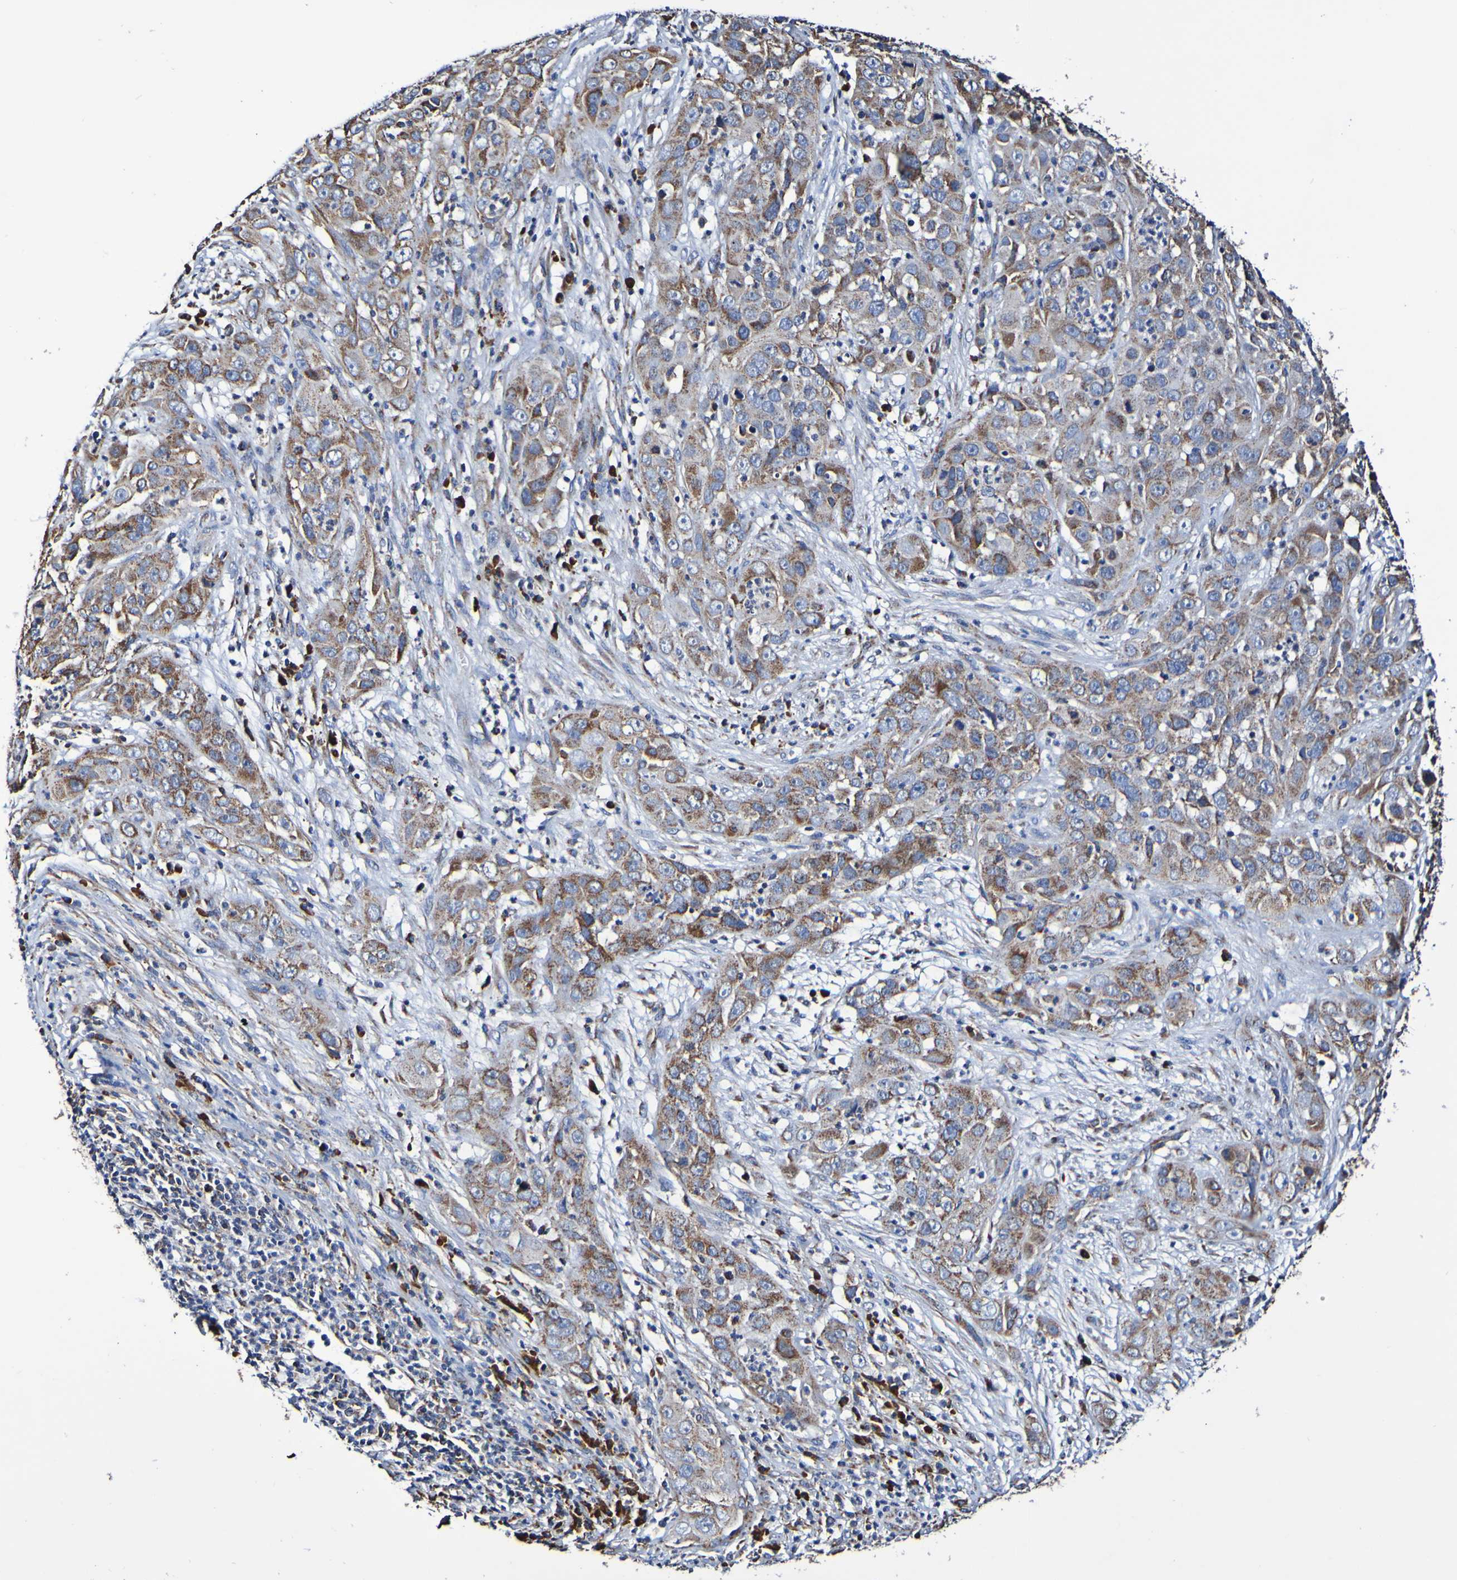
{"staining": {"intensity": "moderate", "quantity": ">75%", "location": "cytoplasmic/membranous"}, "tissue": "cervical cancer", "cell_type": "Tumor cells", "image_type": "cancer", "snomed": [{"axis": "morphology", "description": "Squamous cell carcinoma, NOS"}, {"axis": "topography", "description": "Cervix"}], "caption": "Brown immunohistochemical staining in cervical squamous cell carcinoma exhibits moderate cytoplasmic/membranous positivity in about >75% of tumor cells. The staining was performed using DAB to visualize the protein expression in brown, while the nuclei were stained in blue with hematoxylin (Magnification: 20x).", "gene": "IL18R1", "patient": {"sex": "female", "age": 32}}